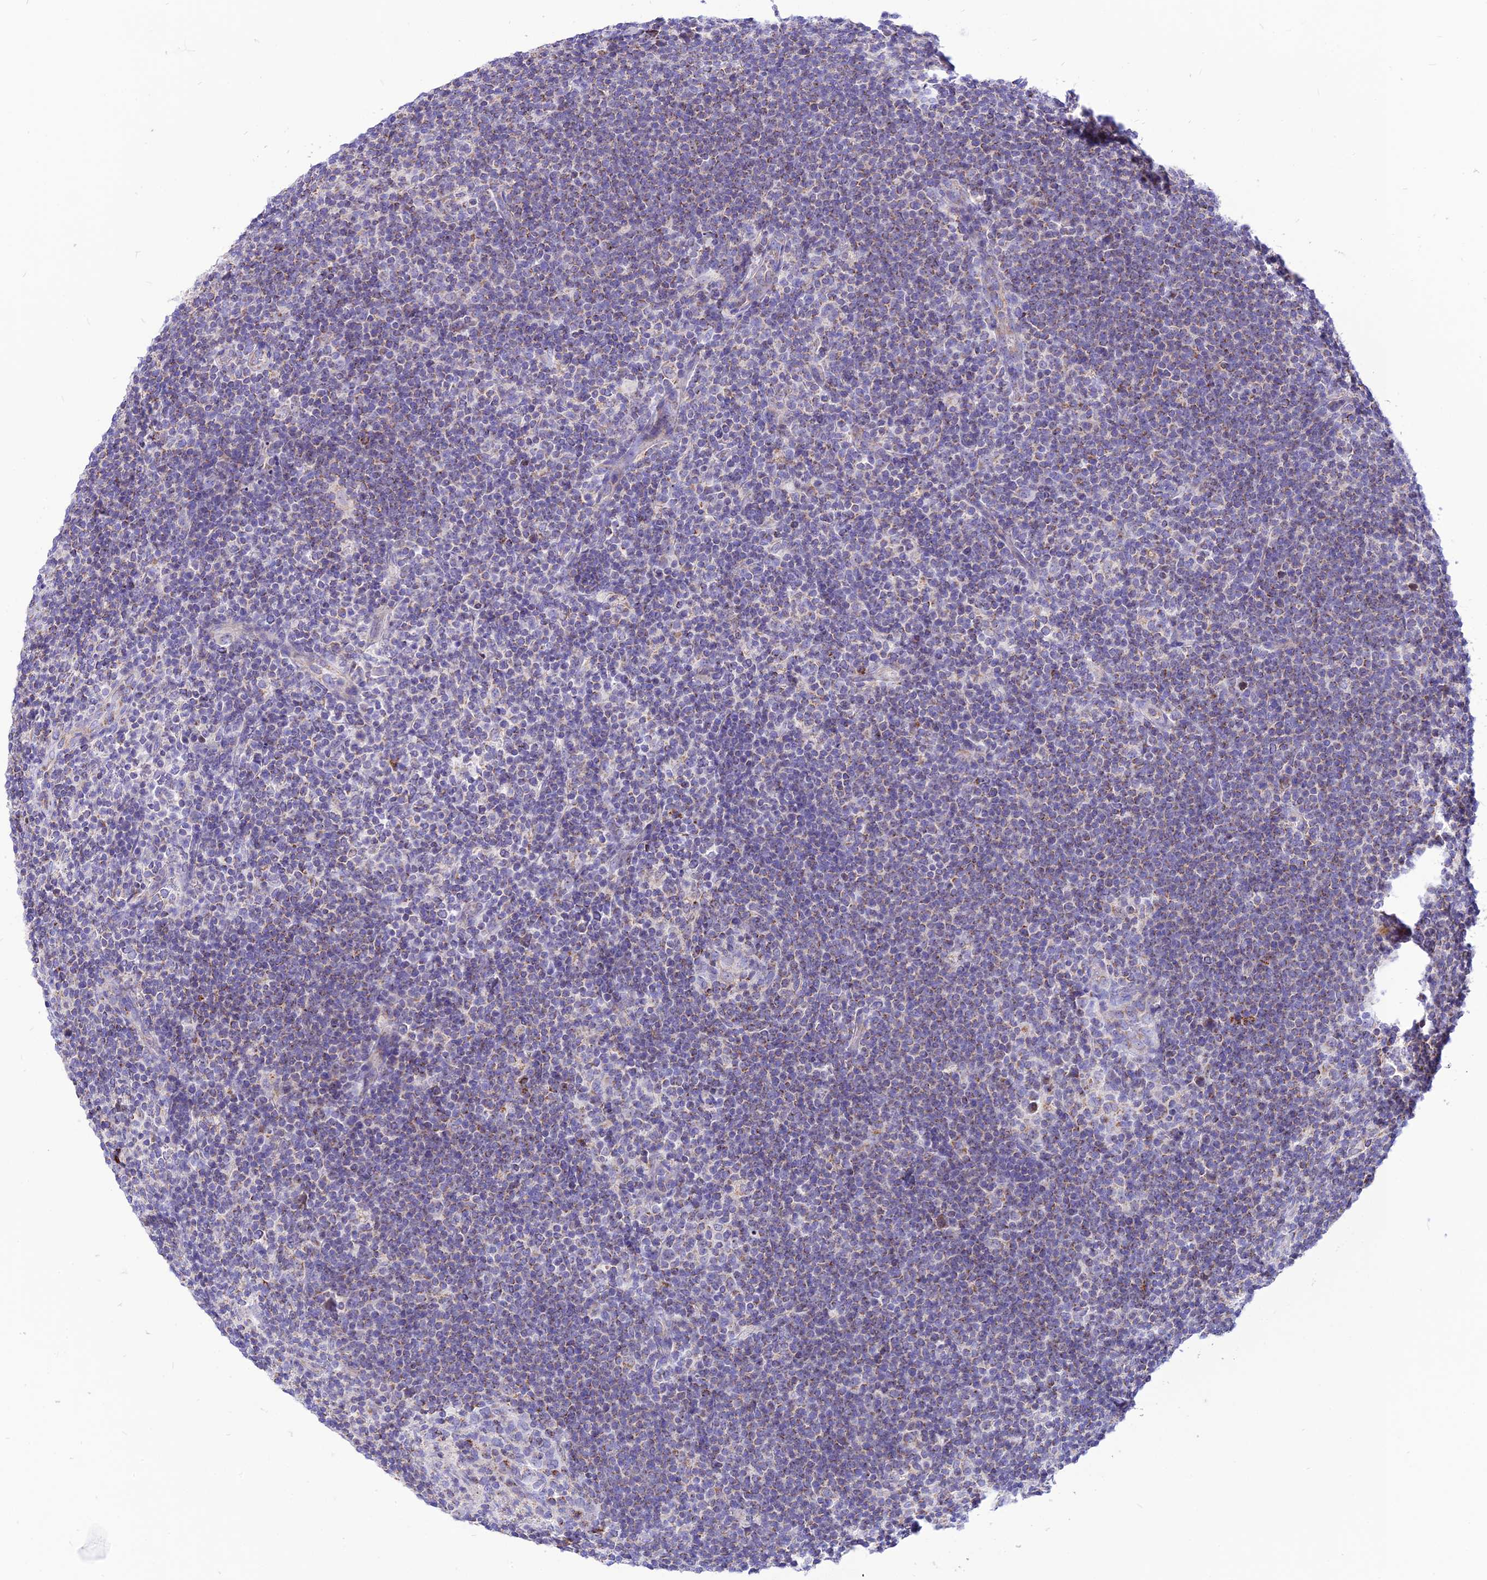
{"staining": {"intensity": "negative", "quantity": "none", "location": "none"}, "tissue": "lymphoma", "cell_type": "Tumor cells", "image_type": "cancer", "snomed": [{"axis": "morphology", "description": "Hodgkin's disease, NOS"}, {"axis": "topography", "description": "Lymph node"}], "caption": "Protein analysis of Hodgkin's disease demonstrates no significant staining in tumor cells.", "gene": "ECI1", "patient": {"sex": "female", "age": 57}}